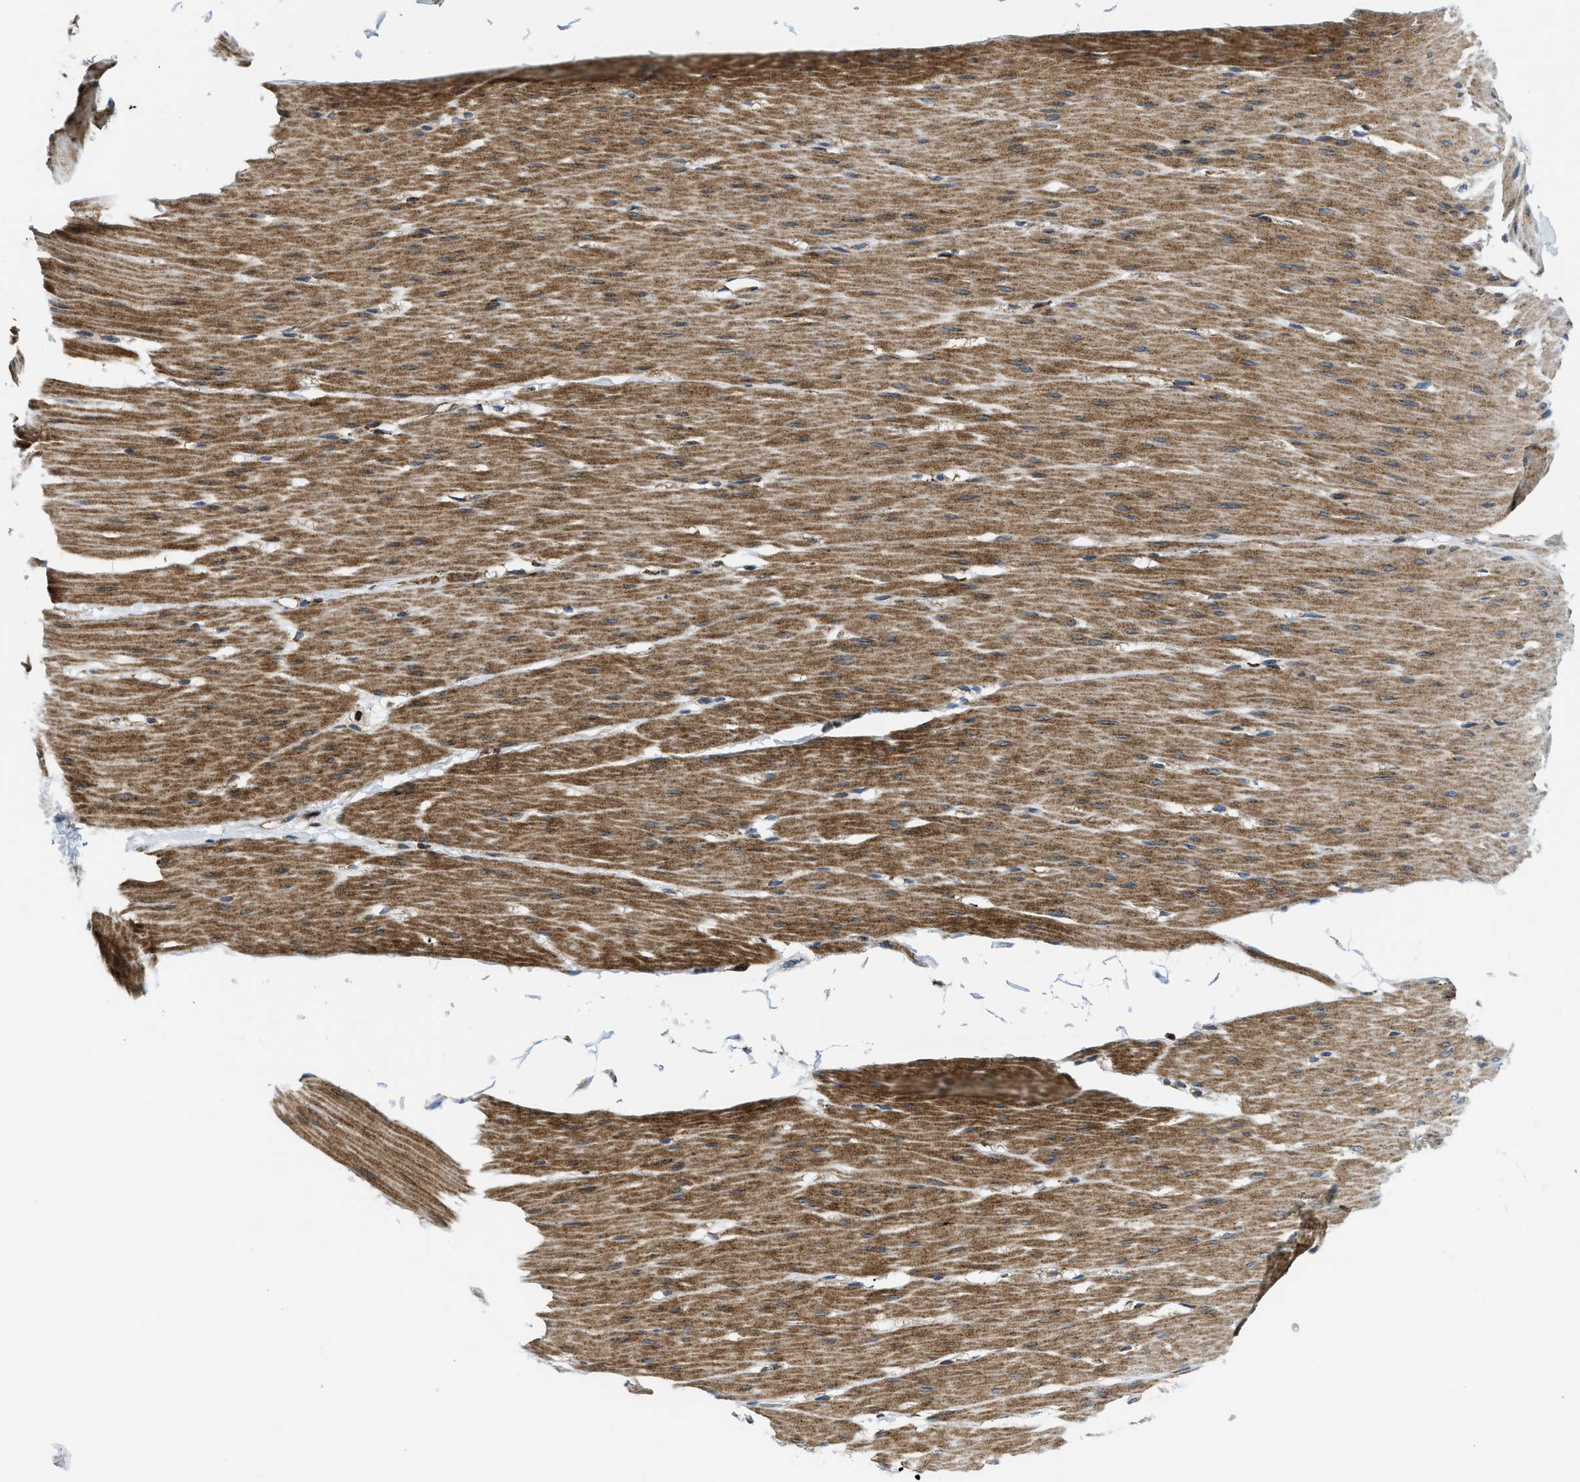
{"staining": {"intensity": "moderate", "quantity": "25%-75%", "location": "cytoplasmic/membranous"}, "tissue": "smooth muscle", "cell_type": "Smooth muscle cells", "image_type": "normal", "snomed": [{"axis": "morphology", "description": "Normal tissue, NOS"}, {"axis": "topography", "description": "Smooth muscle"}, {"axis": "topography", "description": "Colon"}], "caption": "About 25%-75% of smooth muscle cells in benign human smooth muscle show moderate cytoplasmic/membranous protein staining as visualized by brown immunohistochemical staining.", "gene": "CSPG4", "patient": {"sex": "male", "age": 67}}